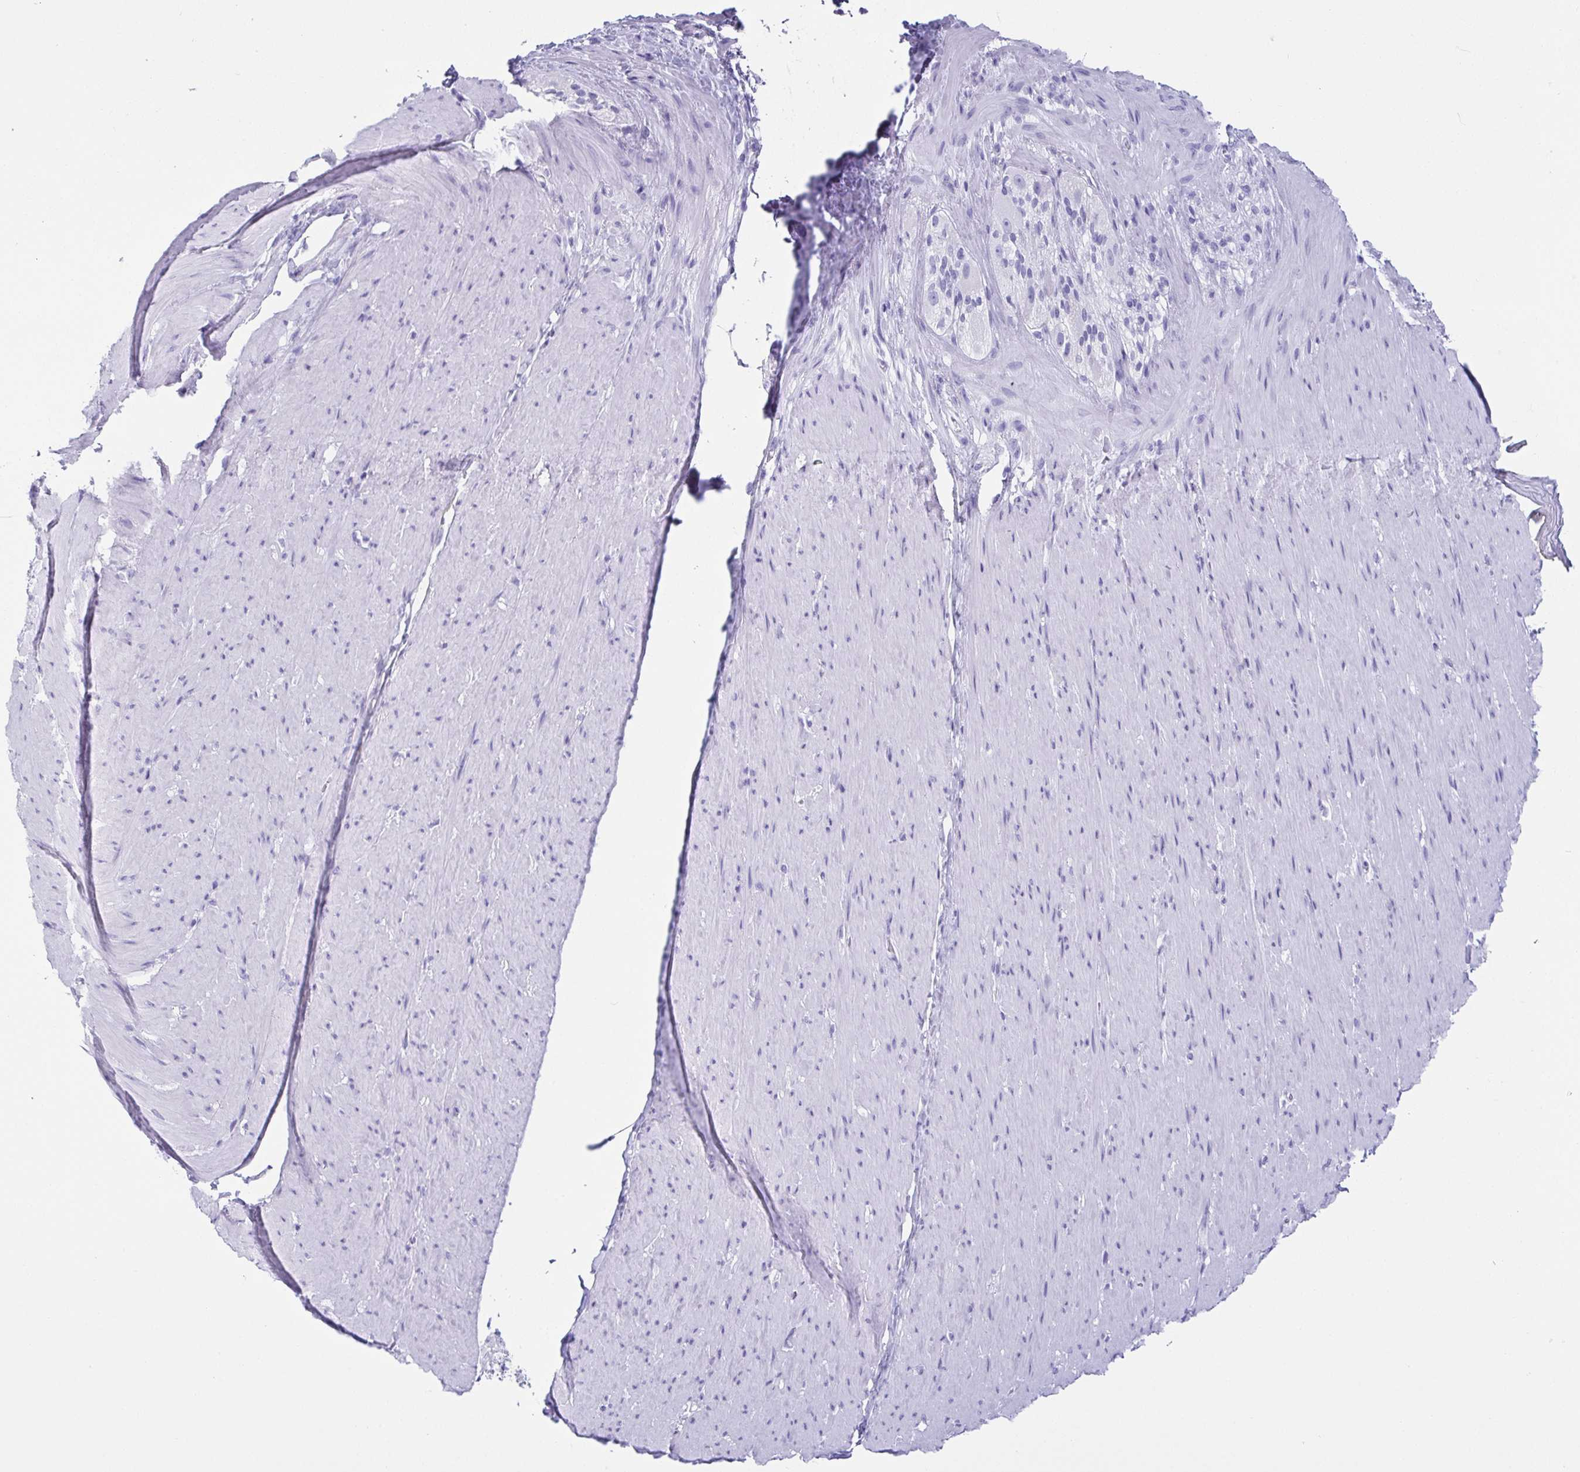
{"staining": {"intensity": "negative", "quantity": "none", "location": "none"}, "tissue": "smooth muscle", "cell_type": "Smooth muscle cells", "image_type": "normal", "snomed": [{"axis": "morphology", "description": "Normal tissue, NOS"}, {"axis": "topography", "description": "Smooth muscle"}, {"axis": "topography", "description": "Rectum"}], "caption": "There is no significant staining in smooth muscle cells of smooth muscle. (Immunohistochemistry, brightfield microscopy, high magnification).", "gene": "CD164L2", "patient": {"sex": "male", "age": 53}}